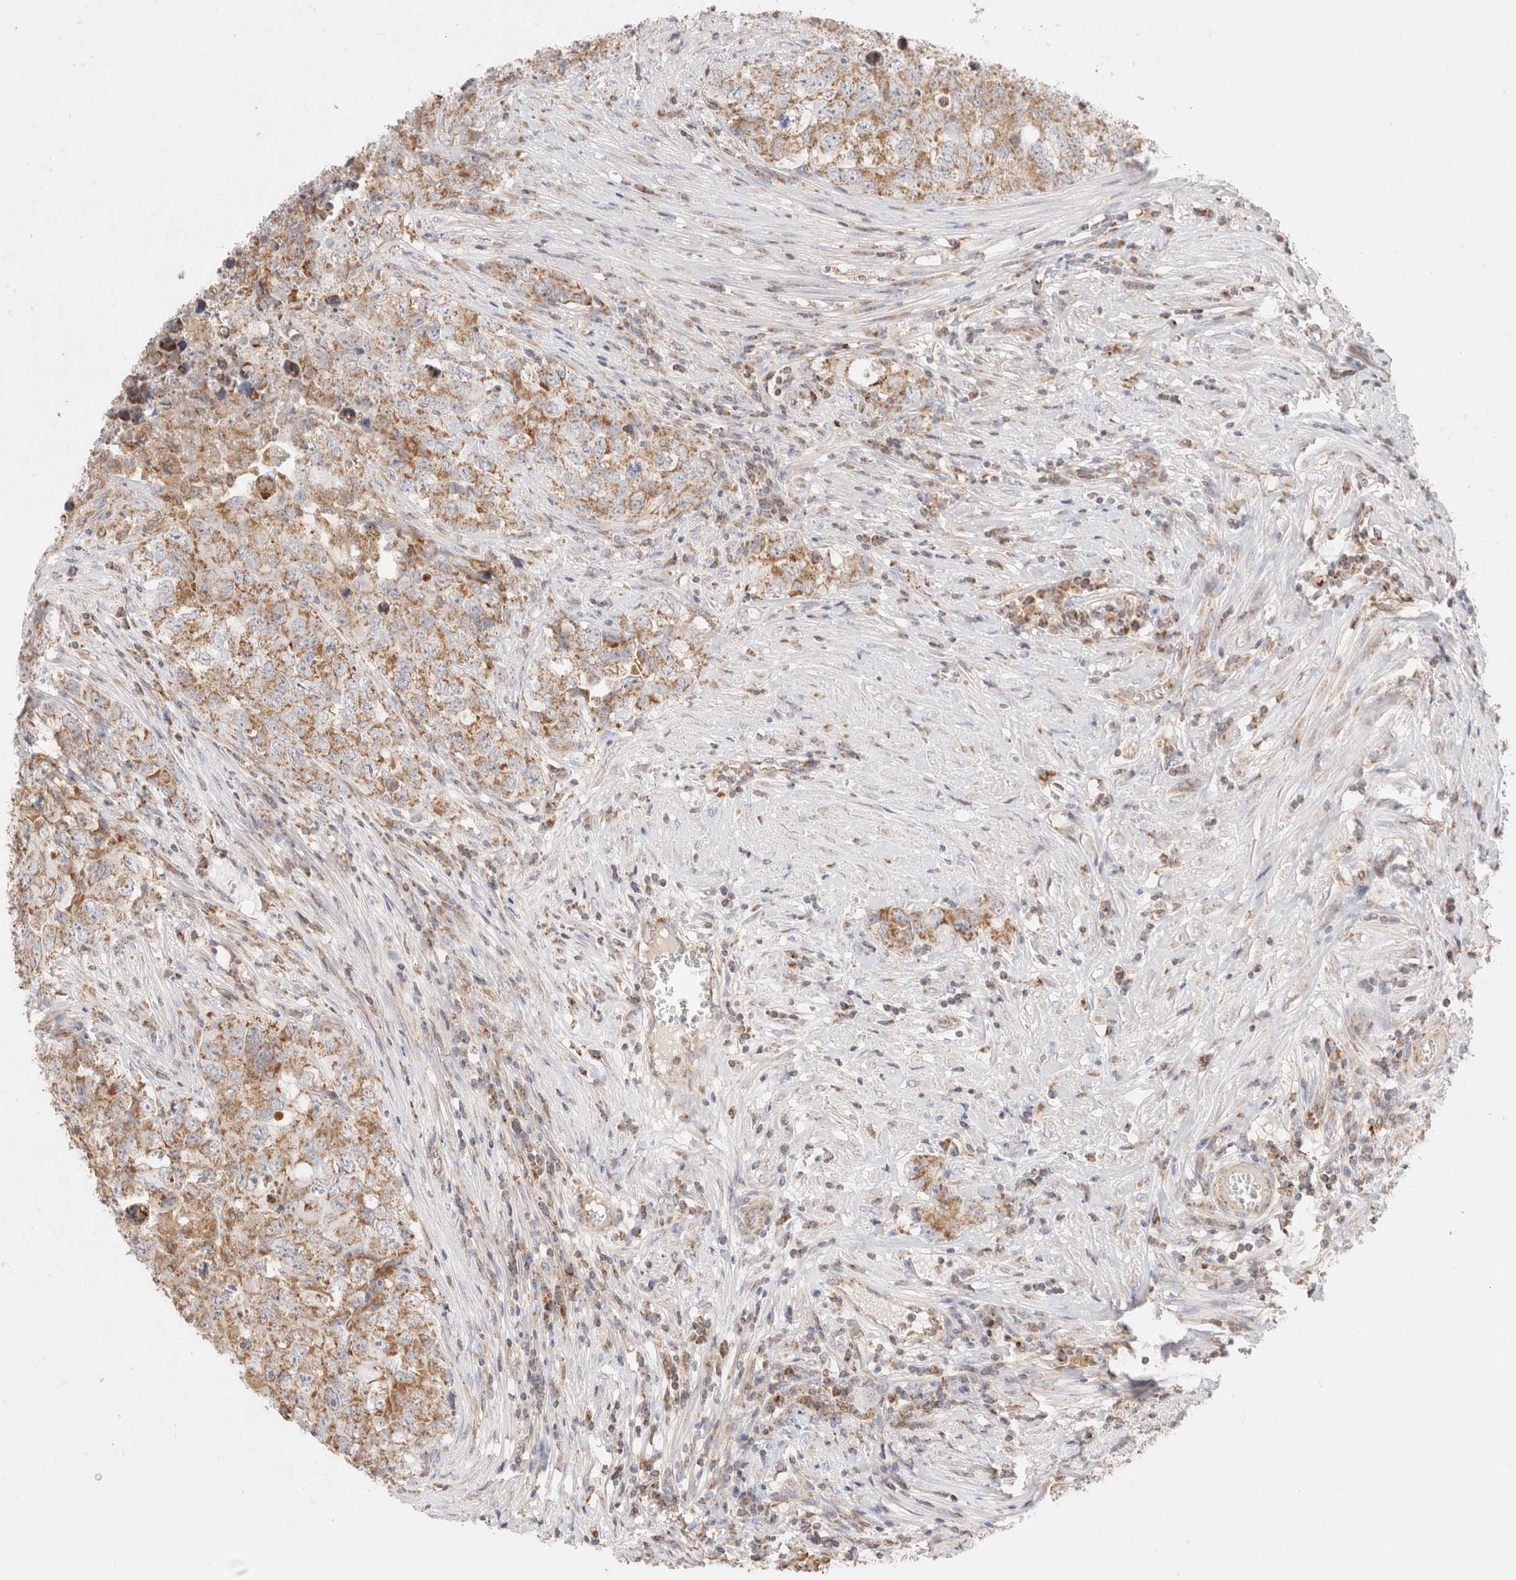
{"staining": {"intensity": "moderate", "quantity": ">75%", "location": "cytoplasmic/membranous"}, "tissue": "testis cancer", "cell_type": "Tumor cells", "image_type": "cancer", "snomed": [{"axis": "morphology", "description": "Seminoma, NOS"}, {"axis": "morphology", "description": "Carcinoma, Embryonal, NOS"}, {"axis": "topography", "description": "Testis"}], "caption": "Human seminoma (testis) stained with a brown dye displays moderate cytoplasmic/membranous positive positivity in approximately >75% of tumor cells.", "gene": "TMPPE", "patient": {"sex": "male", "age": 43}}